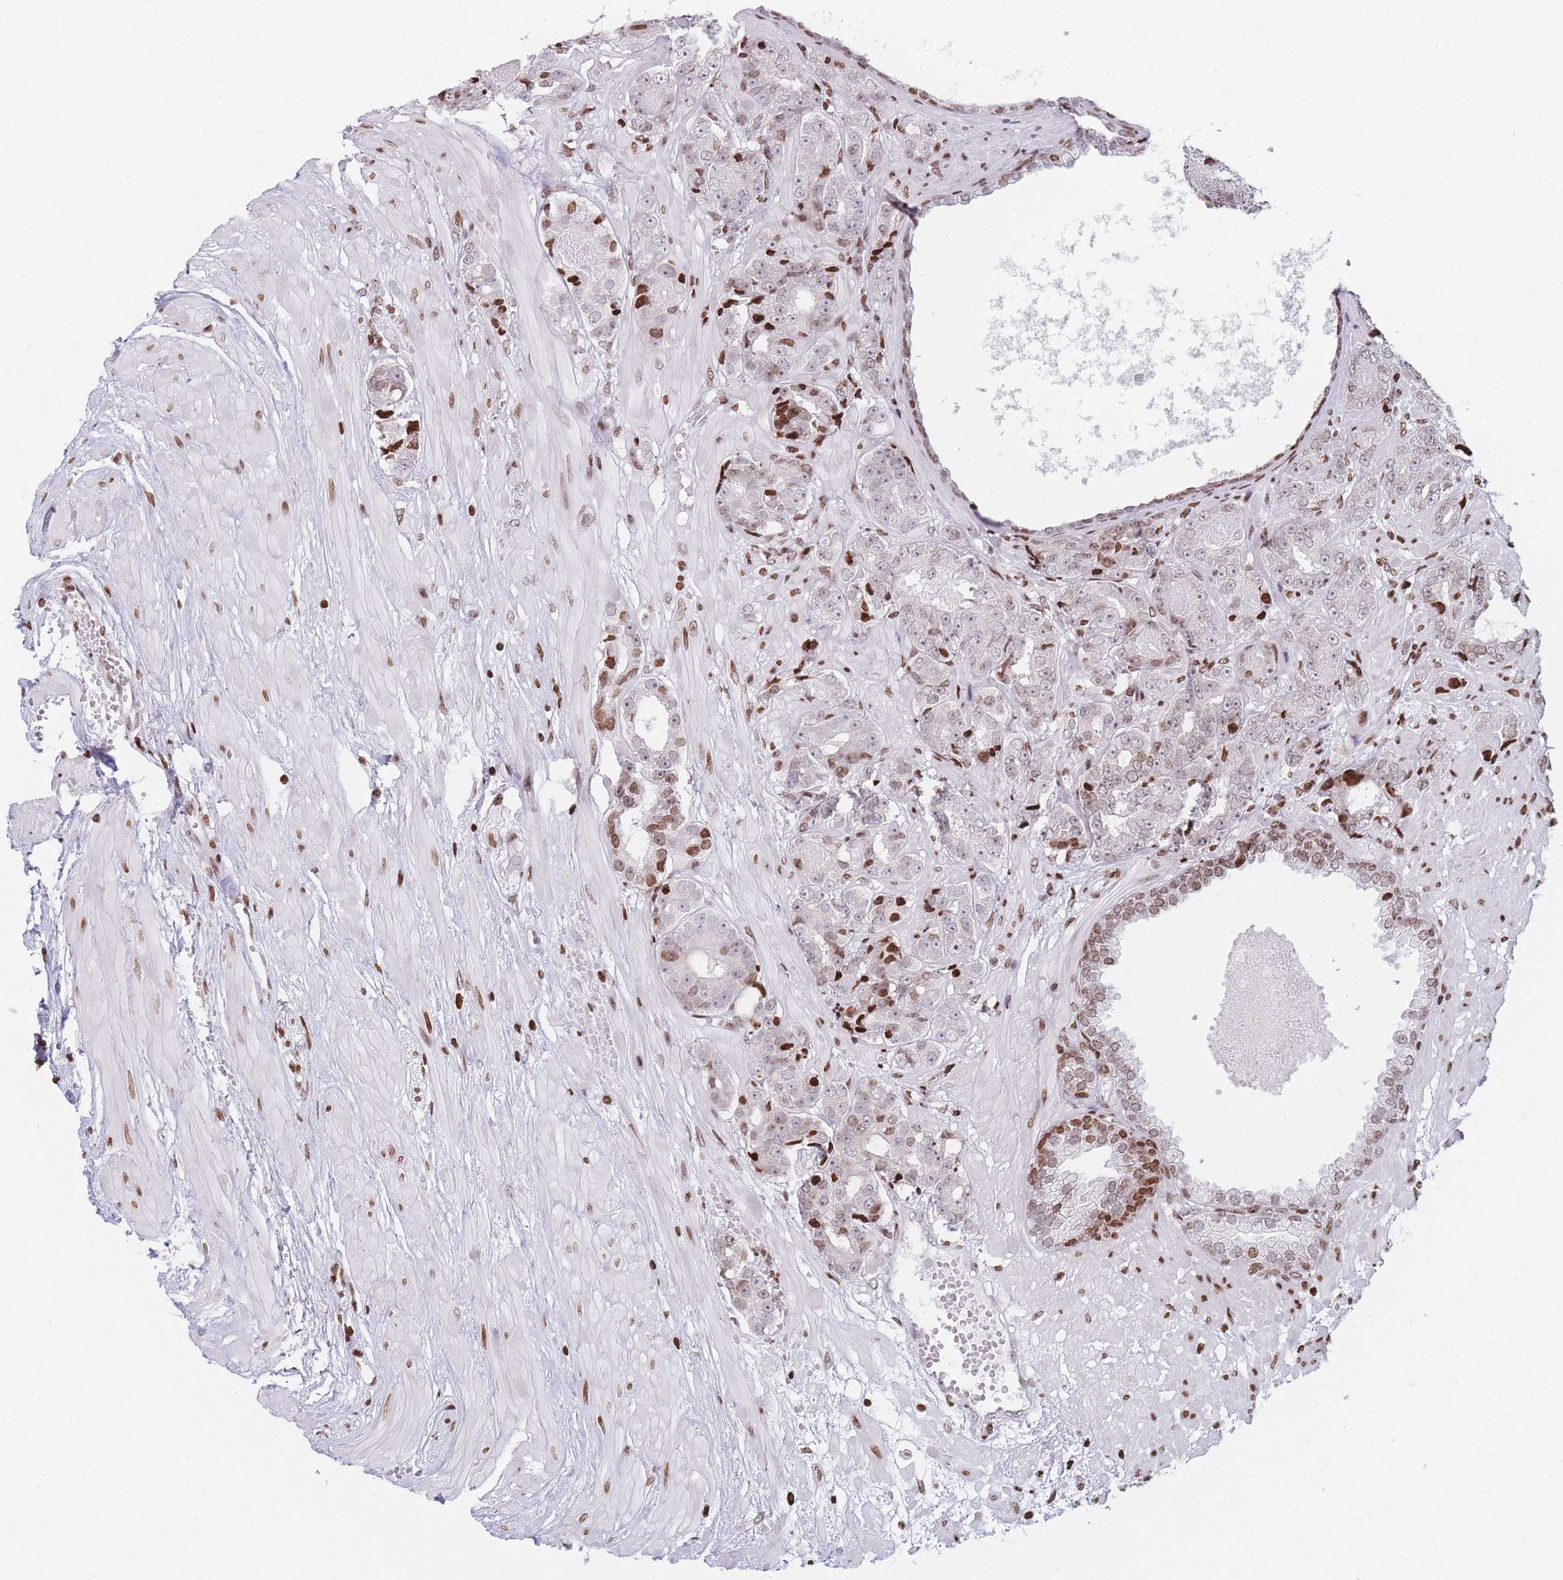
{"staining": {"intensity": "moderate", "quantity": ">75%", "location": "nuclear"}, "tissue": "prostate cancer", "cell_type": "Tumor cells", "image_type": "cancer", "snomed": [{"axis": "morphology", "description": "Adenocarcinoma, High grade"}, {"axis": "topography", "description": "Prostate"}], "caption": "Approximately >75% of tumor cells in human adenocarcinoma (high-grade) (prostate) reveal moderate nuclear protein positivity as visualized by brown immunohistochemical staining.", "gene": "AK9", "patient": {"sex": "male", "age": 71}}